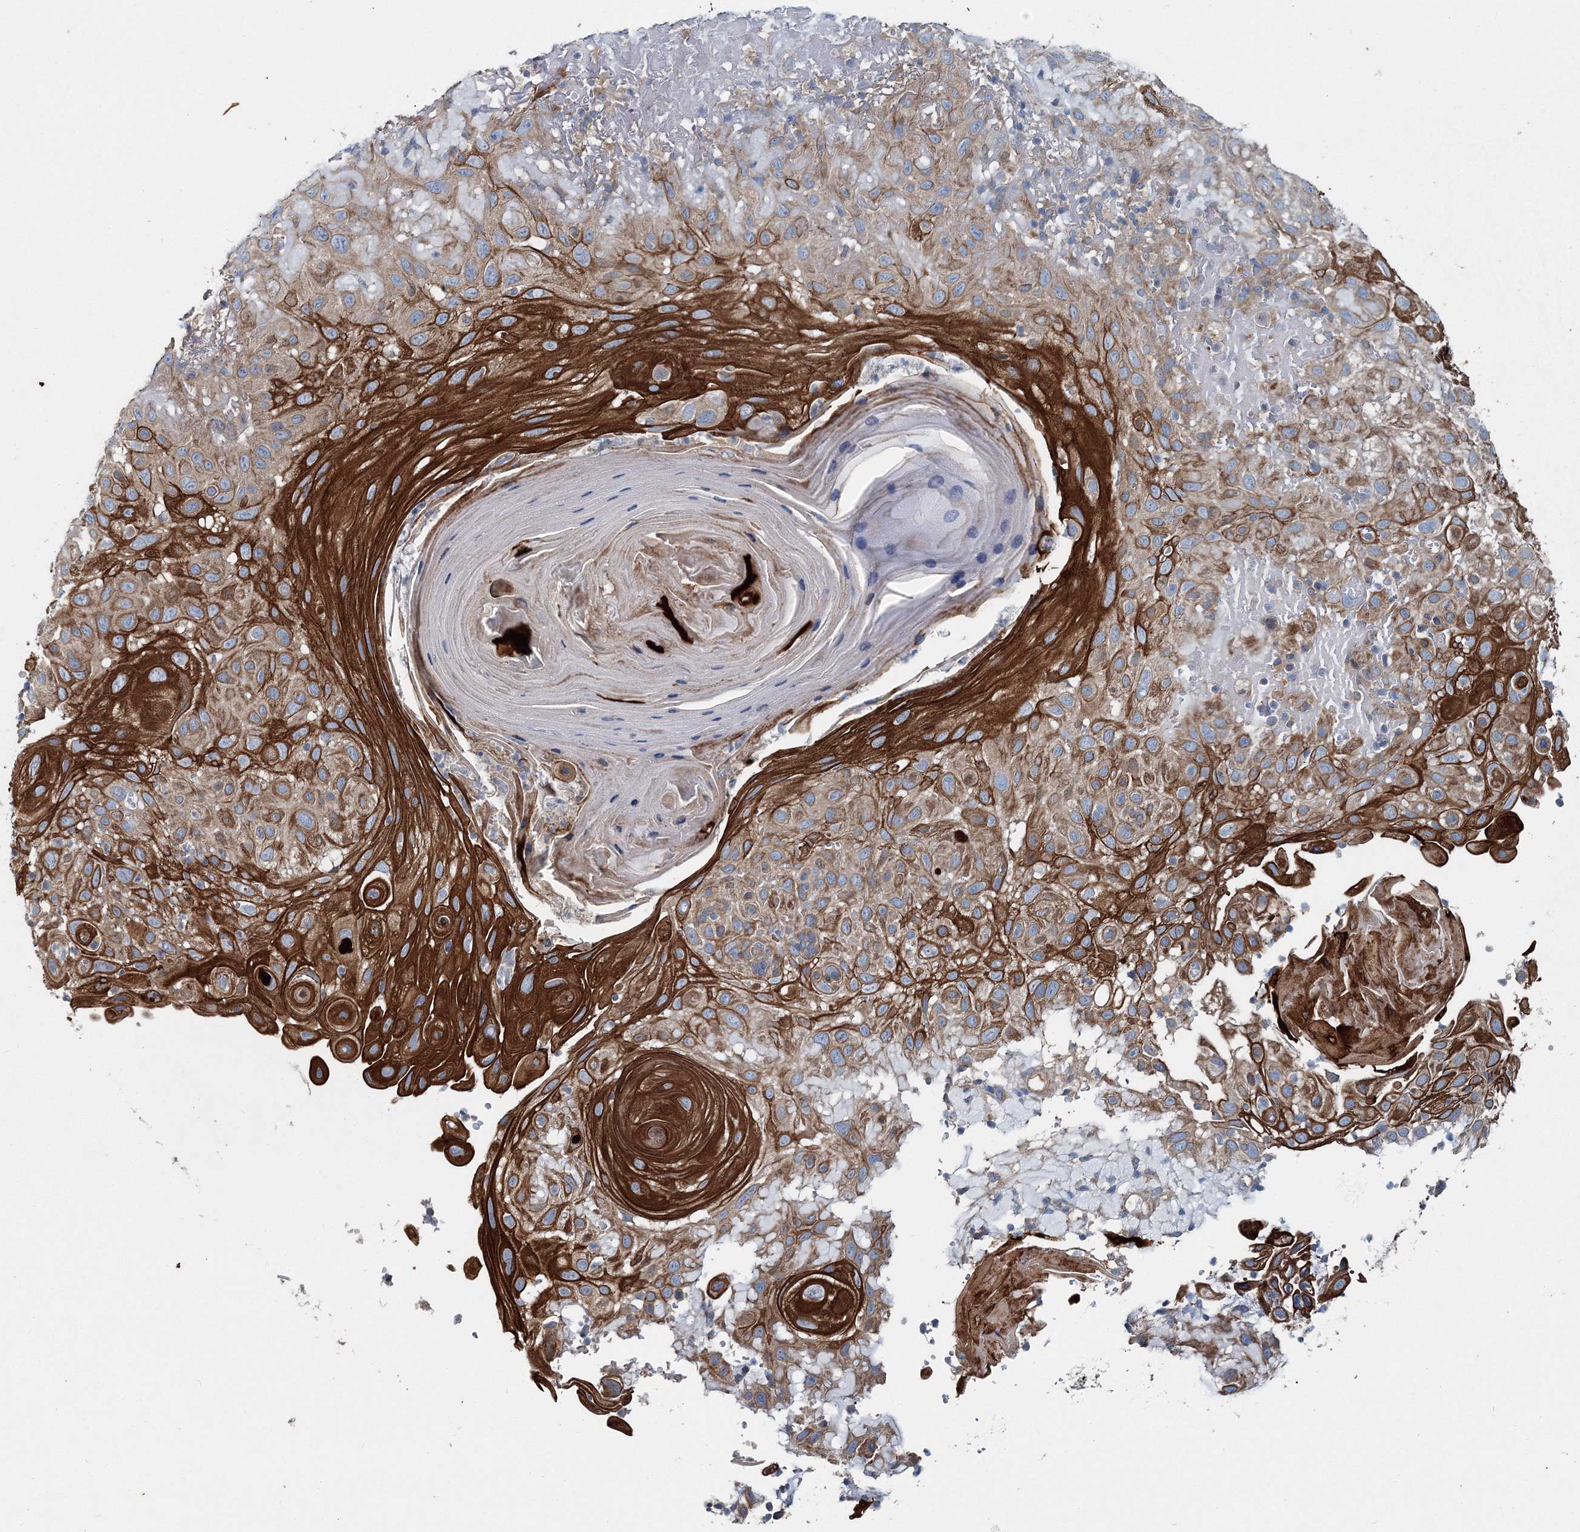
{"staining": {"intensity": "strong", "quantity": "25%-75%", "location": "cytoplasmic/membranous"}, "tissue": "skin cancer", "cell_type": "Tumor cells", "image_type": "cancer", "snomed": [{"axis": "morphology", "description": "Normal tissue, NOS"}, {"axis": "morphology", "description": "Squamous cell carcinoma, NOS"}, {"axis": "topography", "description": "Skin"}], "caption": "Immunohistochemical staining of human skin cancer shows strong cytoplasmic/membranous protein positivity in about 25%-75% of tumor cells.", "gene": "MPHOSPH9", "patient": {"sex": "female", "age": 96}}